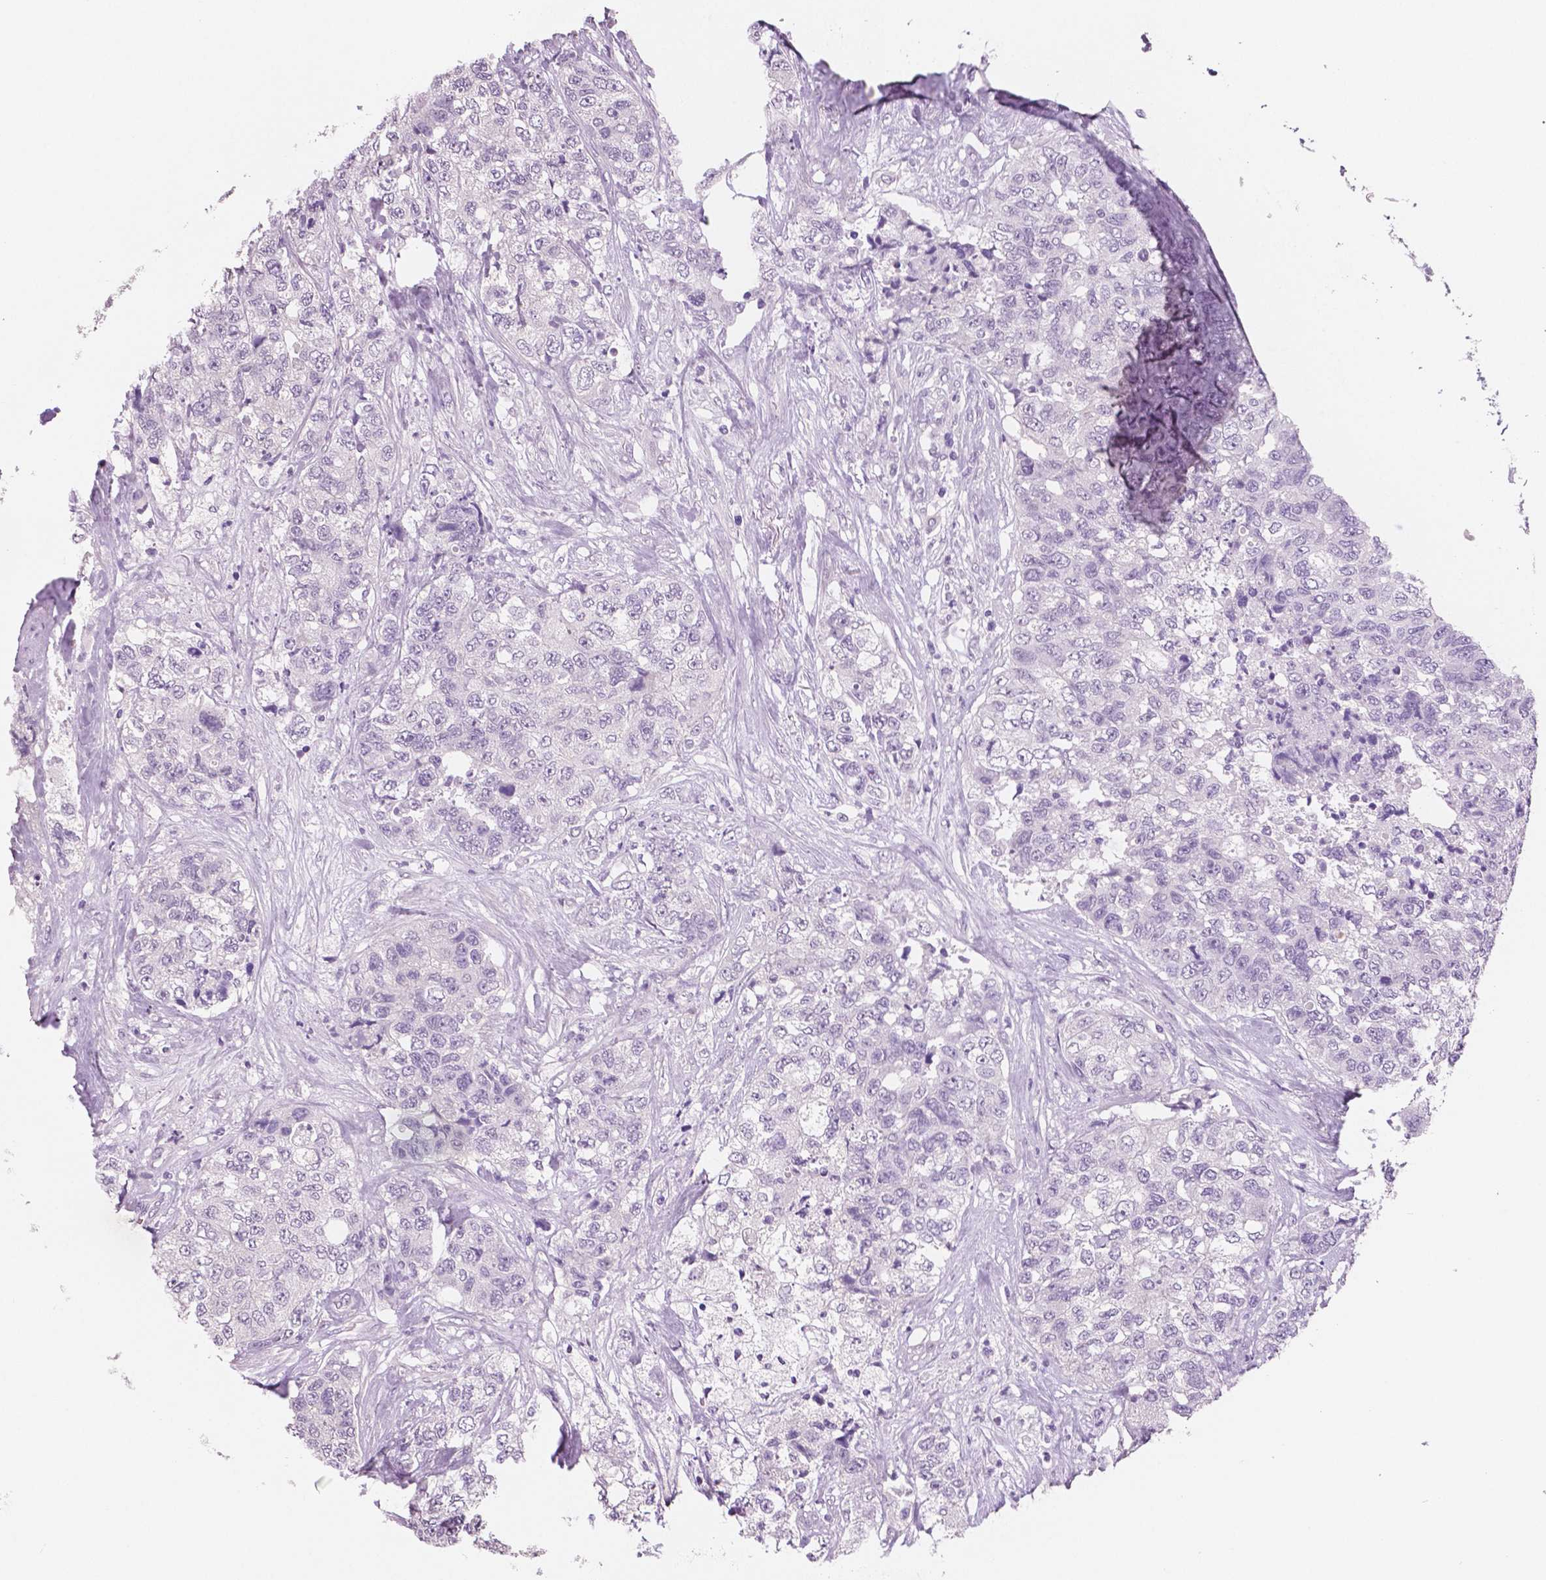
{"staining": {"intensity": "negative", "quantity": "none", "location": "none"}, "tissue": "urothelial cancer", "cell_type": "Tumor cells", "image_type": "cancer", "snomed": [{"axis": "morphology", "description": "Urothelial carcinoma, High grade"}, {"axis": "topography", "description": "Urinary bladder"}], "caption": "Immunohistochemical staining of urothelial cancer exhibits no significant positivity in tumor cells. (DAB immunohistochemistry (IHC) with hematoxylin counter stain).", "gene": "NECAB2", "patient": {"sex": "female", "age": 78}}